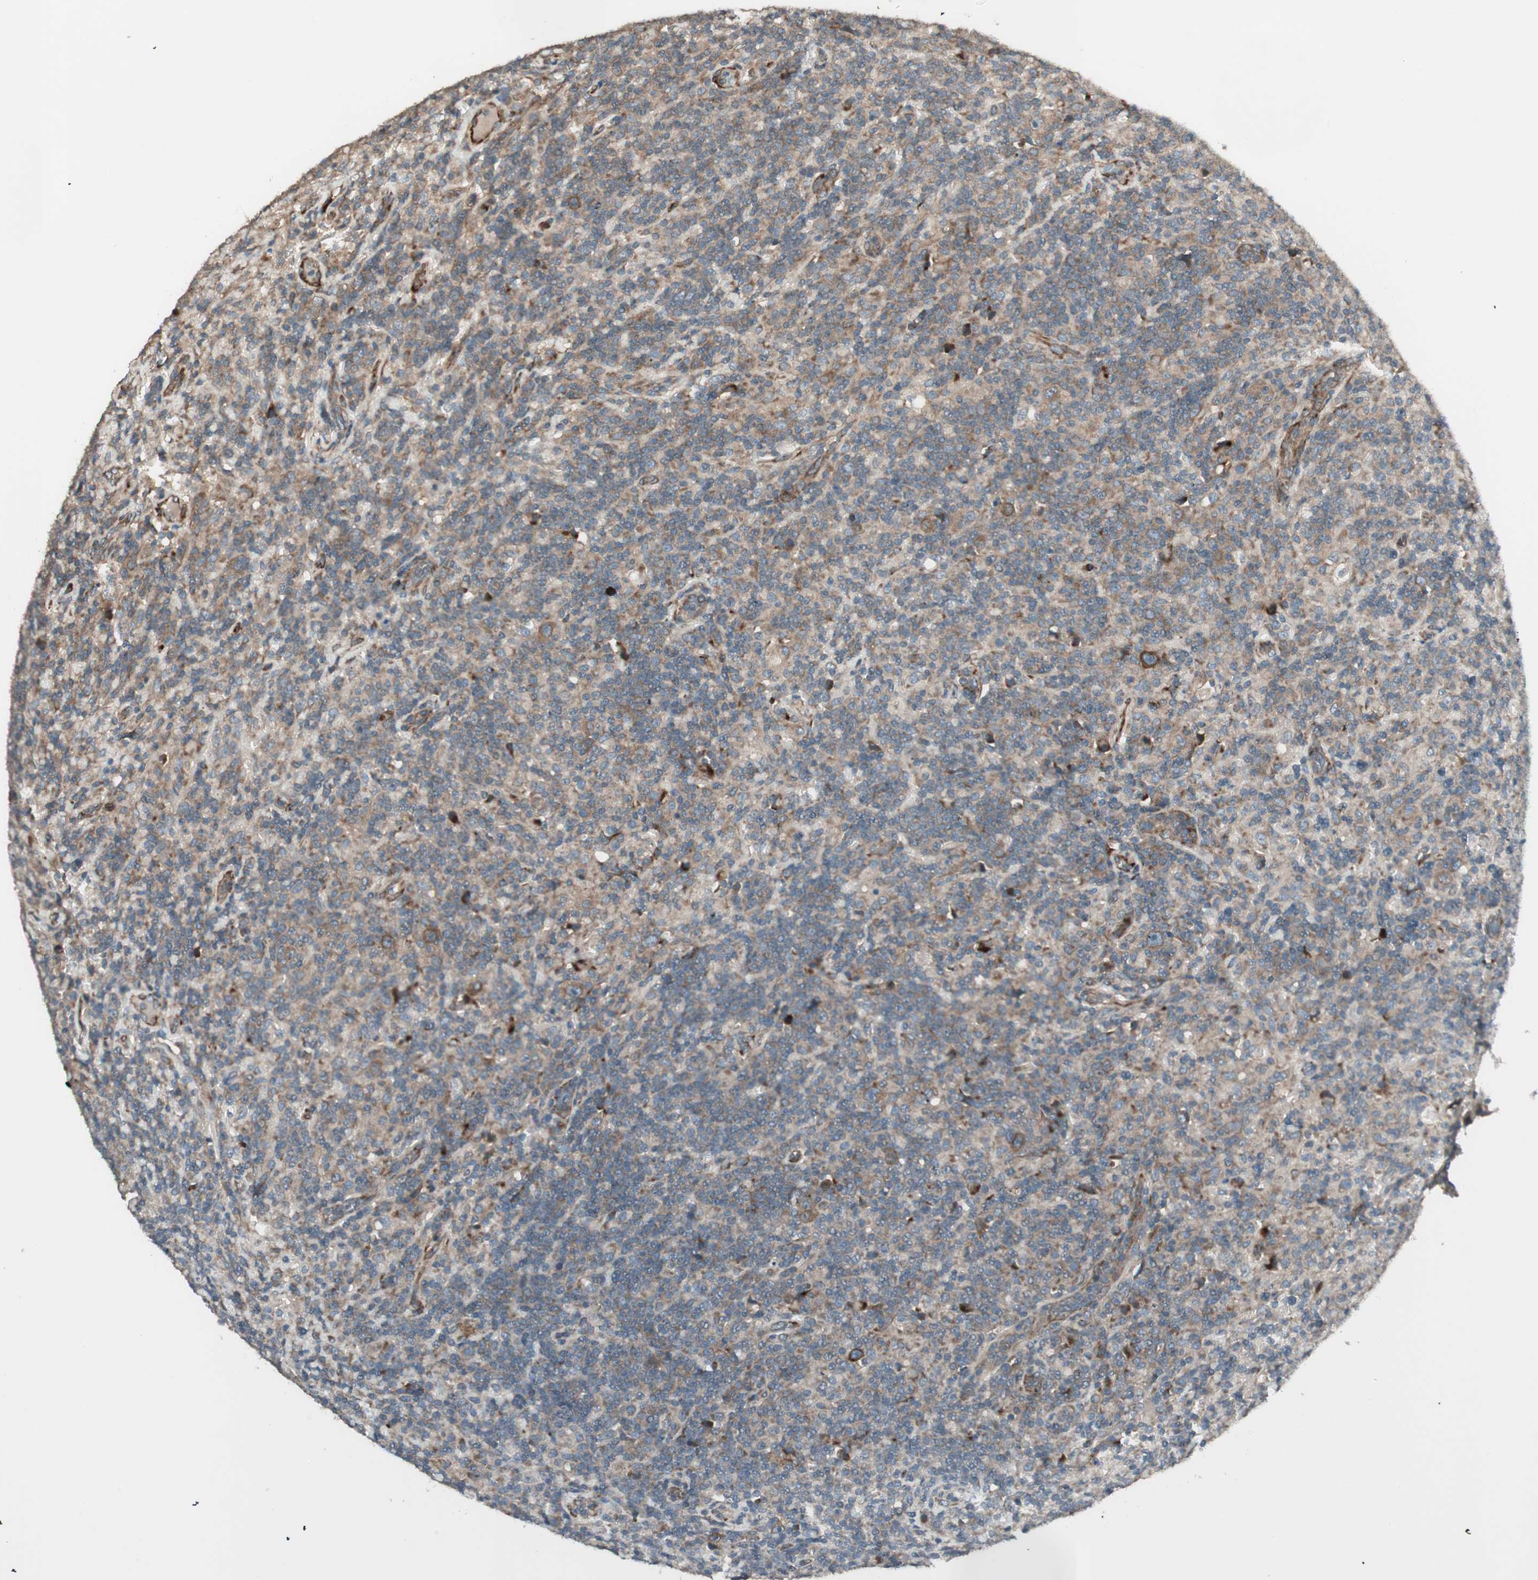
{"staining": {"intensity": "weak", "quantity": "25%-75%", "location": "cytoplasmic/membranous"}, "tissue": "lymphoma", "cell_type": "Tumor cells", "image_type": "cancer", "snomed": [{"axis": "morphology", "description": "Hodgkin's disease, NOS"}, {"axis": "topography", "description": "Lymph node"}], "caption": "A high-resolution histopathology image shows immunohistochemistry staining of lymphoma, which demonstrates weak cytoplasmic/membranous staining in about 25%-75% of tumor cells. The staining was performed using DAB to visualize the protein expression in brown, while the nuclei were stained in blue with hematoxylin (Magnification: 20x).", "gene": "PPP2R5E", "patient": {"sex": "male", "age": 70}}